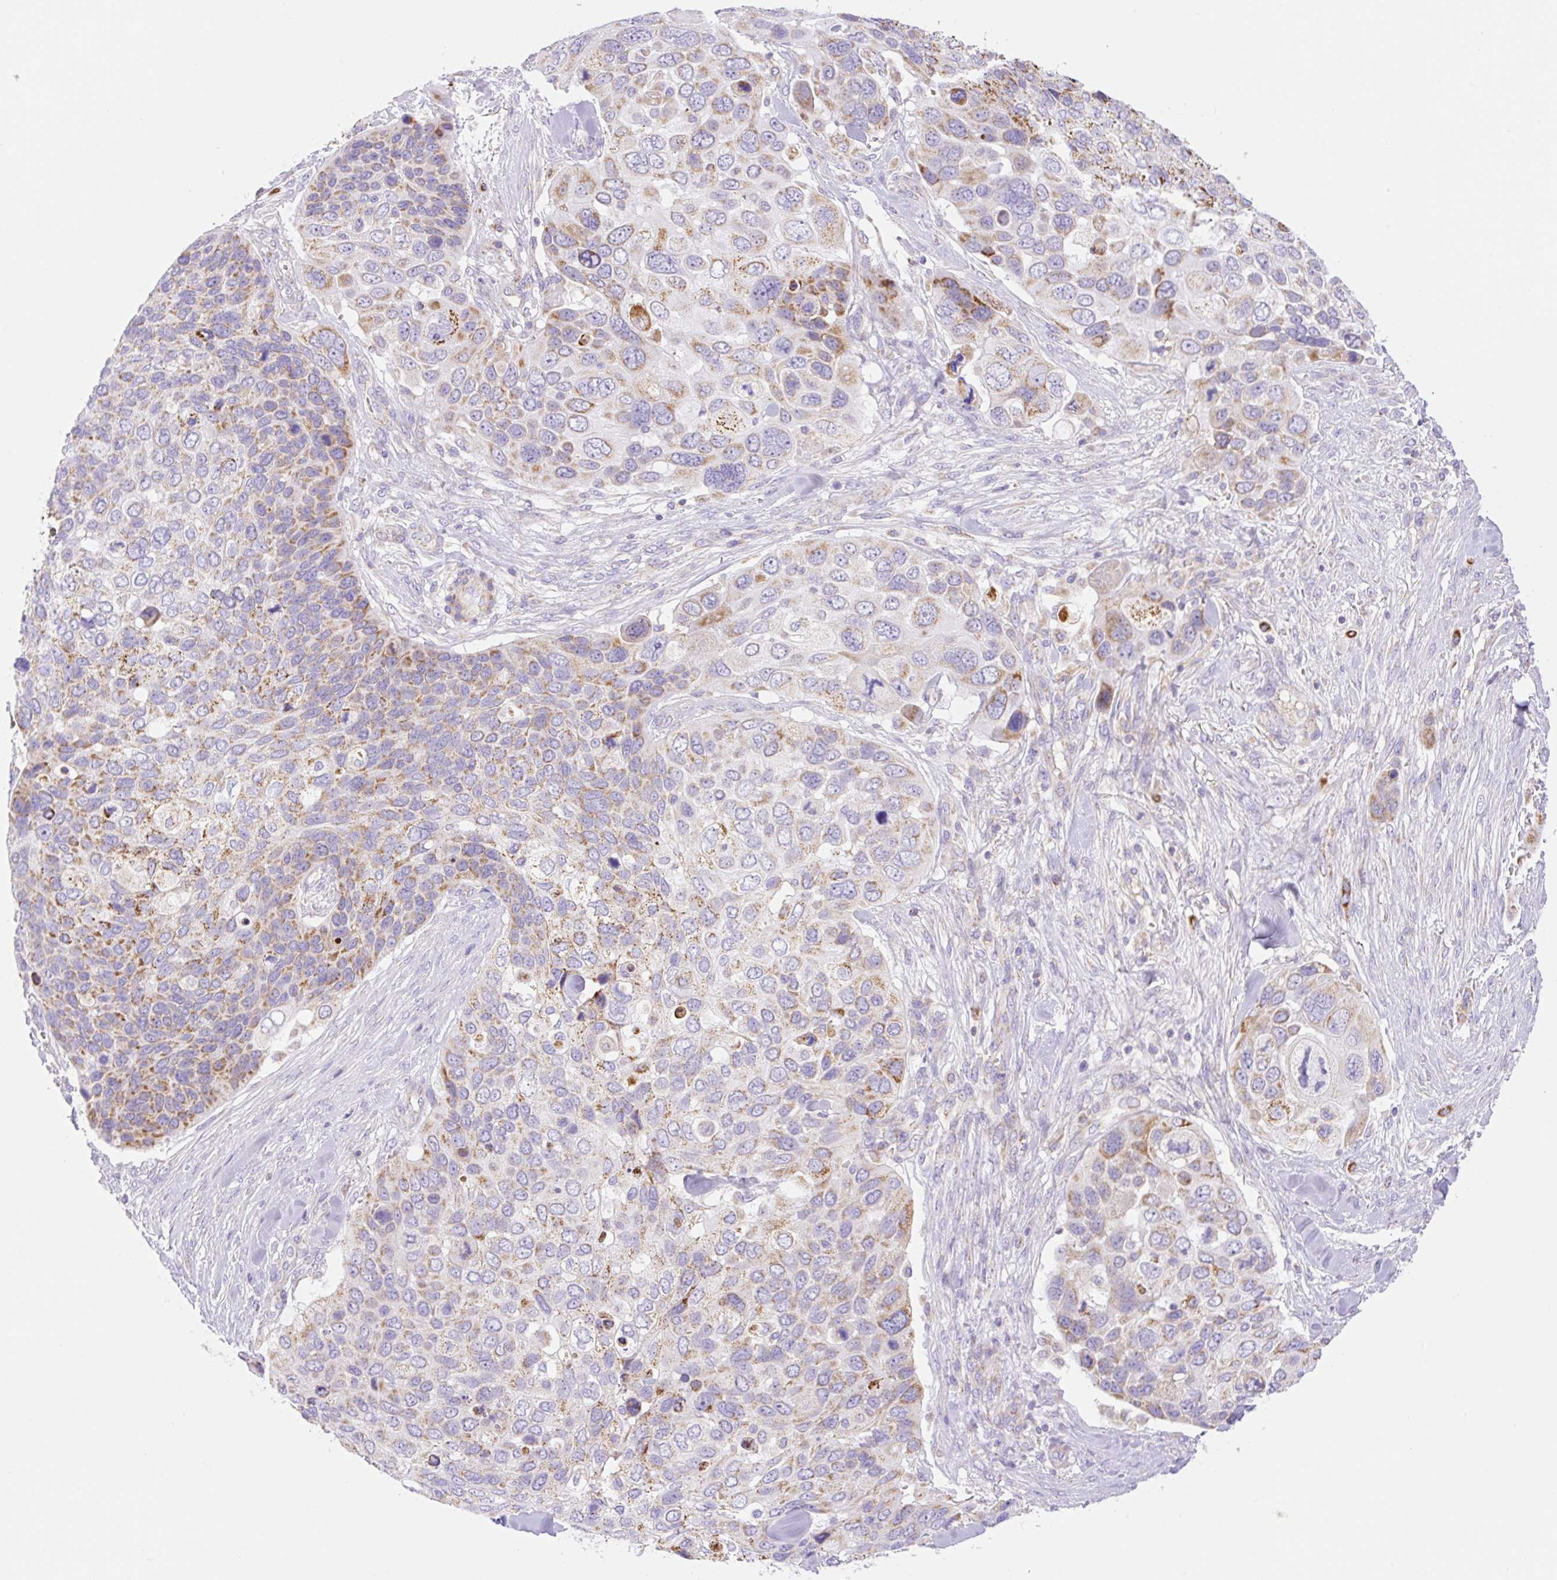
{"staining": {"intensity": "moderate", "quantity": "25%-75%", "location": "cytoplasmic/membranous"}, "tissue": "skin cancer", "cell_type": "Tumor cells", "image_type": "cancer", "snomed": [{"axis": "morphology", "description": "Basal cell carcinoma"}, {"axis": "topography", "description": "Skin"}], "caption": "Moderate cytoplasmic/membranous protein expression is present in about 25%-75% of tumor cells in skin cancer (basal cell carcinoma).", "gene": "ETNK2", "patient": {"sex": "female", "age": 74}}